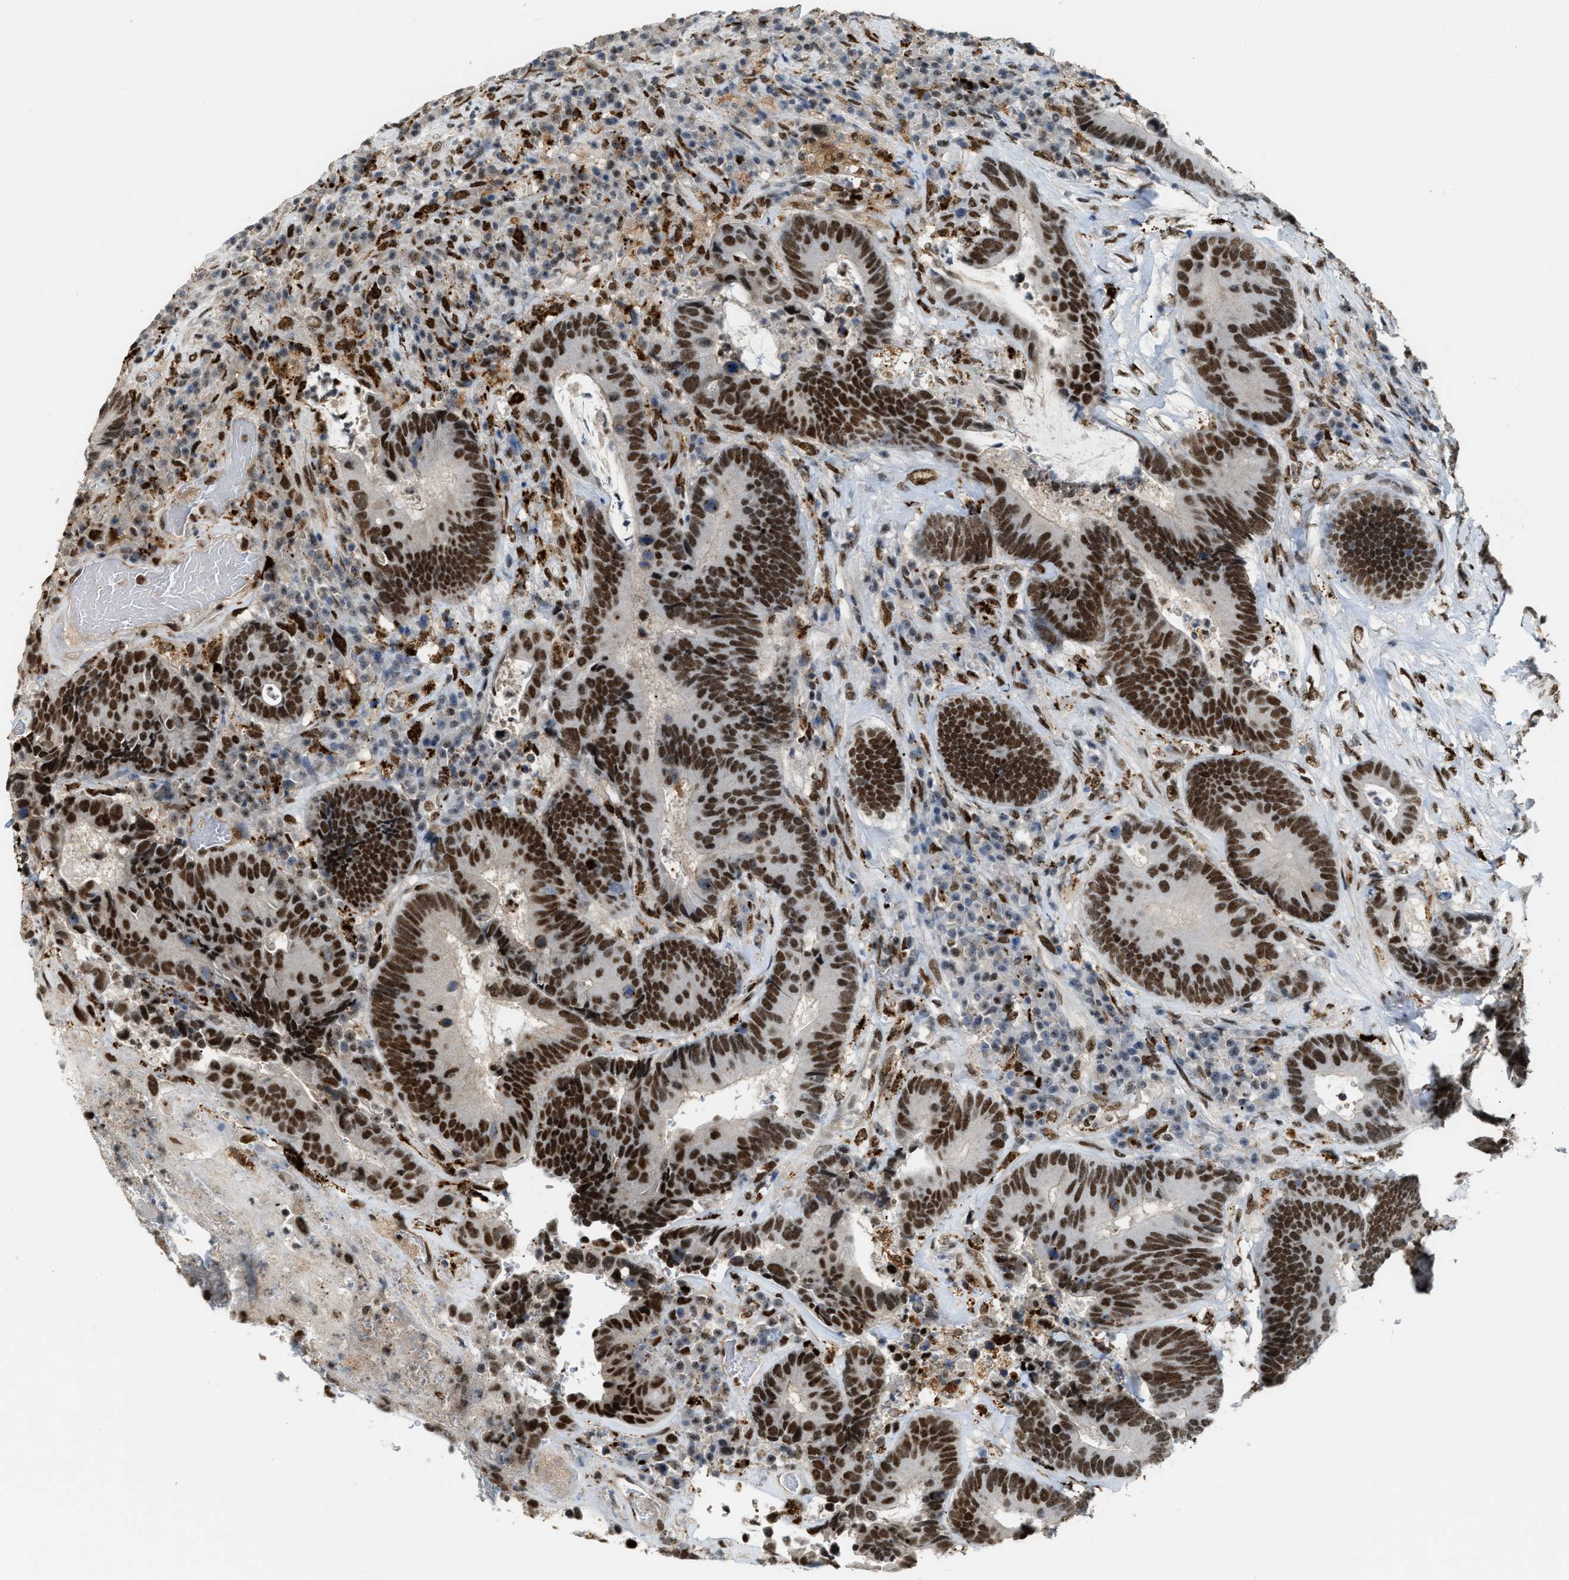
{"staining": {"intensity": "strong", "quantity": ">75%", "location": "nuclear"}, "tissue": "colorectal cancer", "cell_type": "Tumor cells", "image_type": "cancer", "snomed": [{"axis": "morphology", "description": "Adenocarcinoma, NOS"}, {"axis": "topography", "description": "Rectum"}], "caption": "Strong nuclear positivity is seen in approximately >75% of tumor cells in colorectal cancer.", "gene": "NUMA1", "patient": {"sex": "female", "age": 89}}